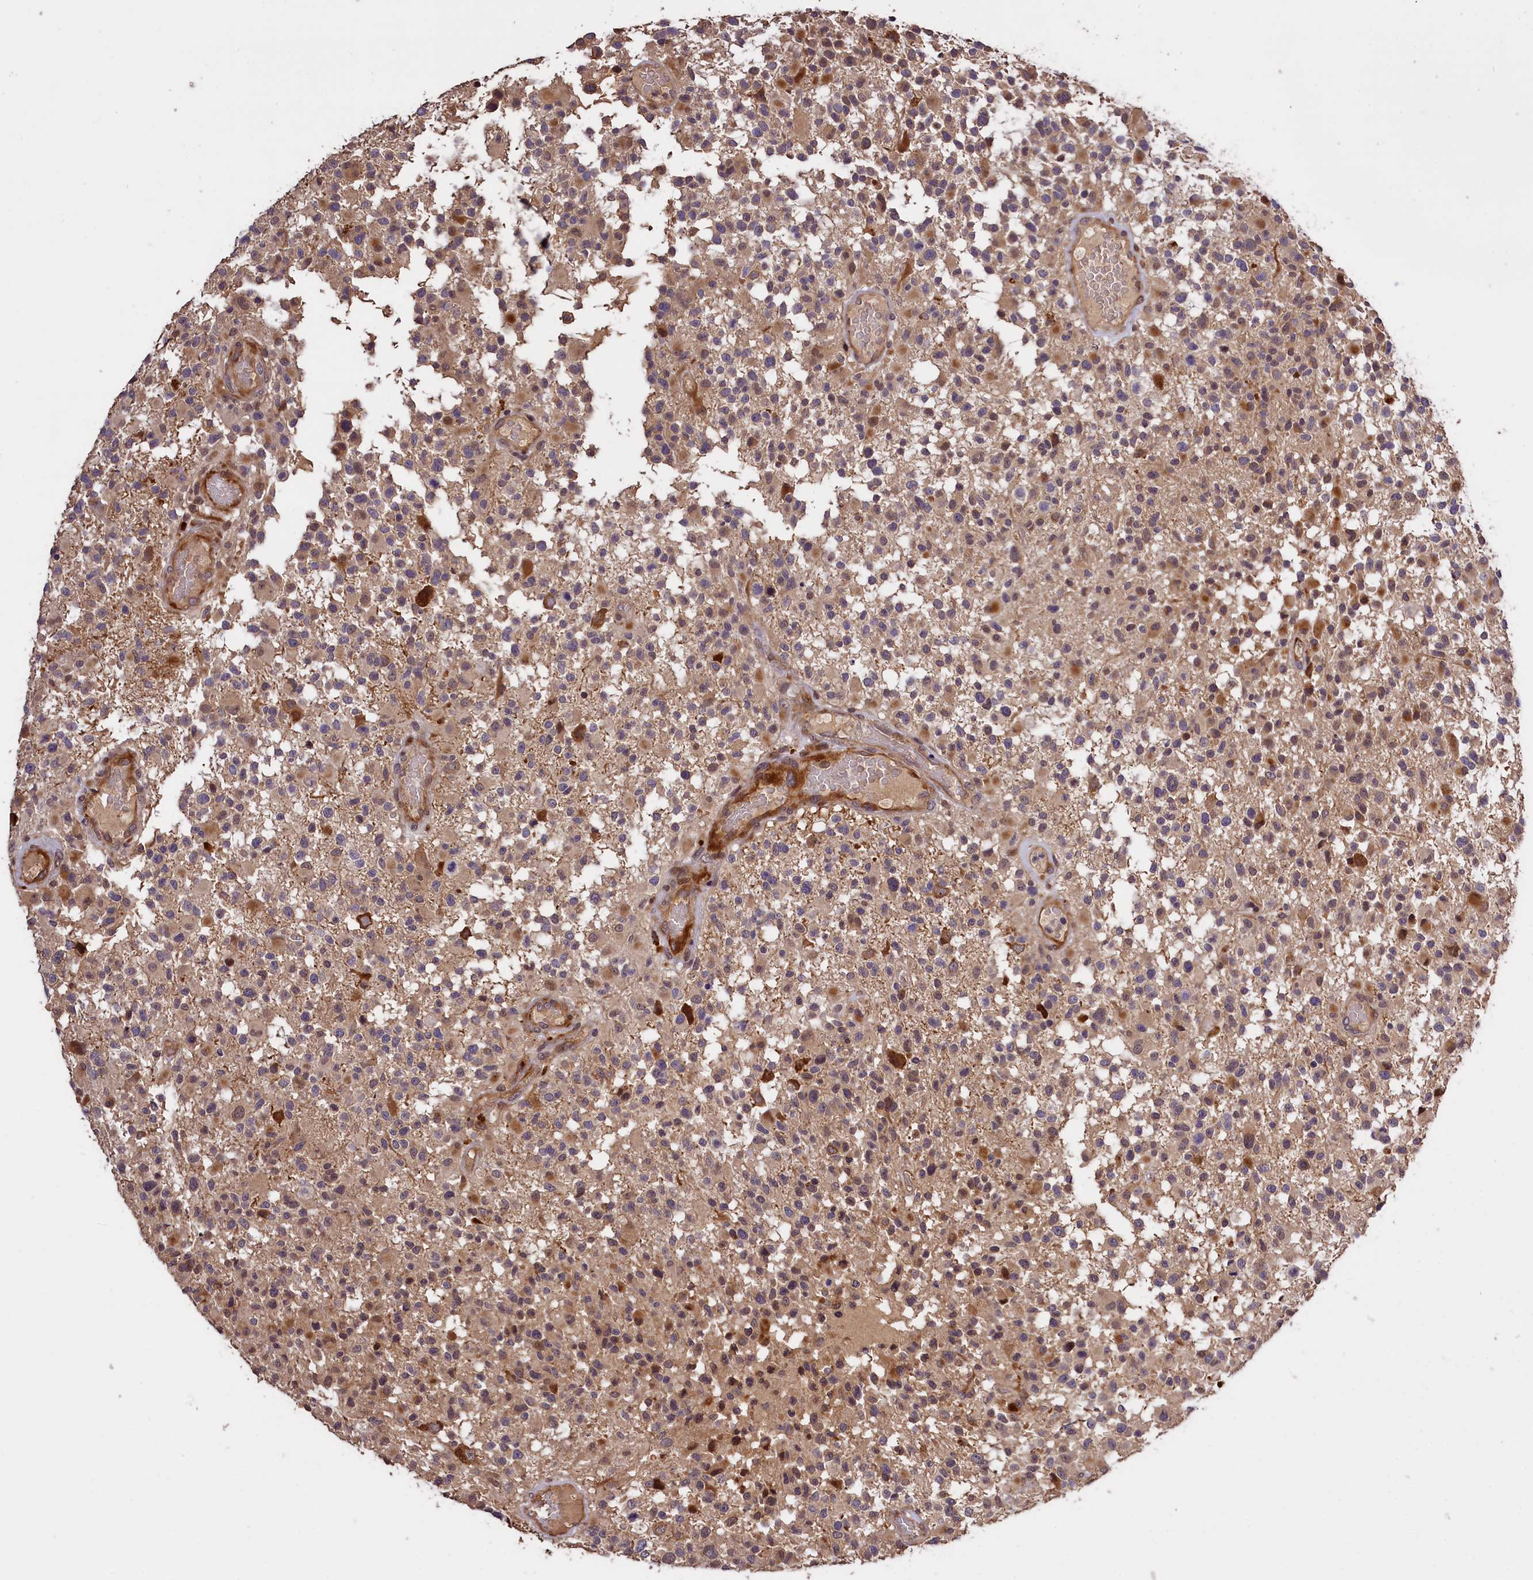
{"staining": {"intensity": "moderate", "quantity": "<25%", "location": "cytoplasmic/membranous"}, "tissue": "glioma", "cell_type": "Tumor cells", "image_type": "cancer", "snomed": [{"axis": "morphology", "description": "Glioma, malignant, High grade"}, {"axis": "morphology", "description": "Glioblastoma, NOS"}, {"axis": "topography", "description": "Brain"}], "caption": "Immunohistochemical staining of human glioblastoma shows low levels of moderate cytoplasmic/membranous protein staining in about <25% of tumor cells.", "gene": "DNAJB9", "patient": {"sex": "male", "age": 60}}